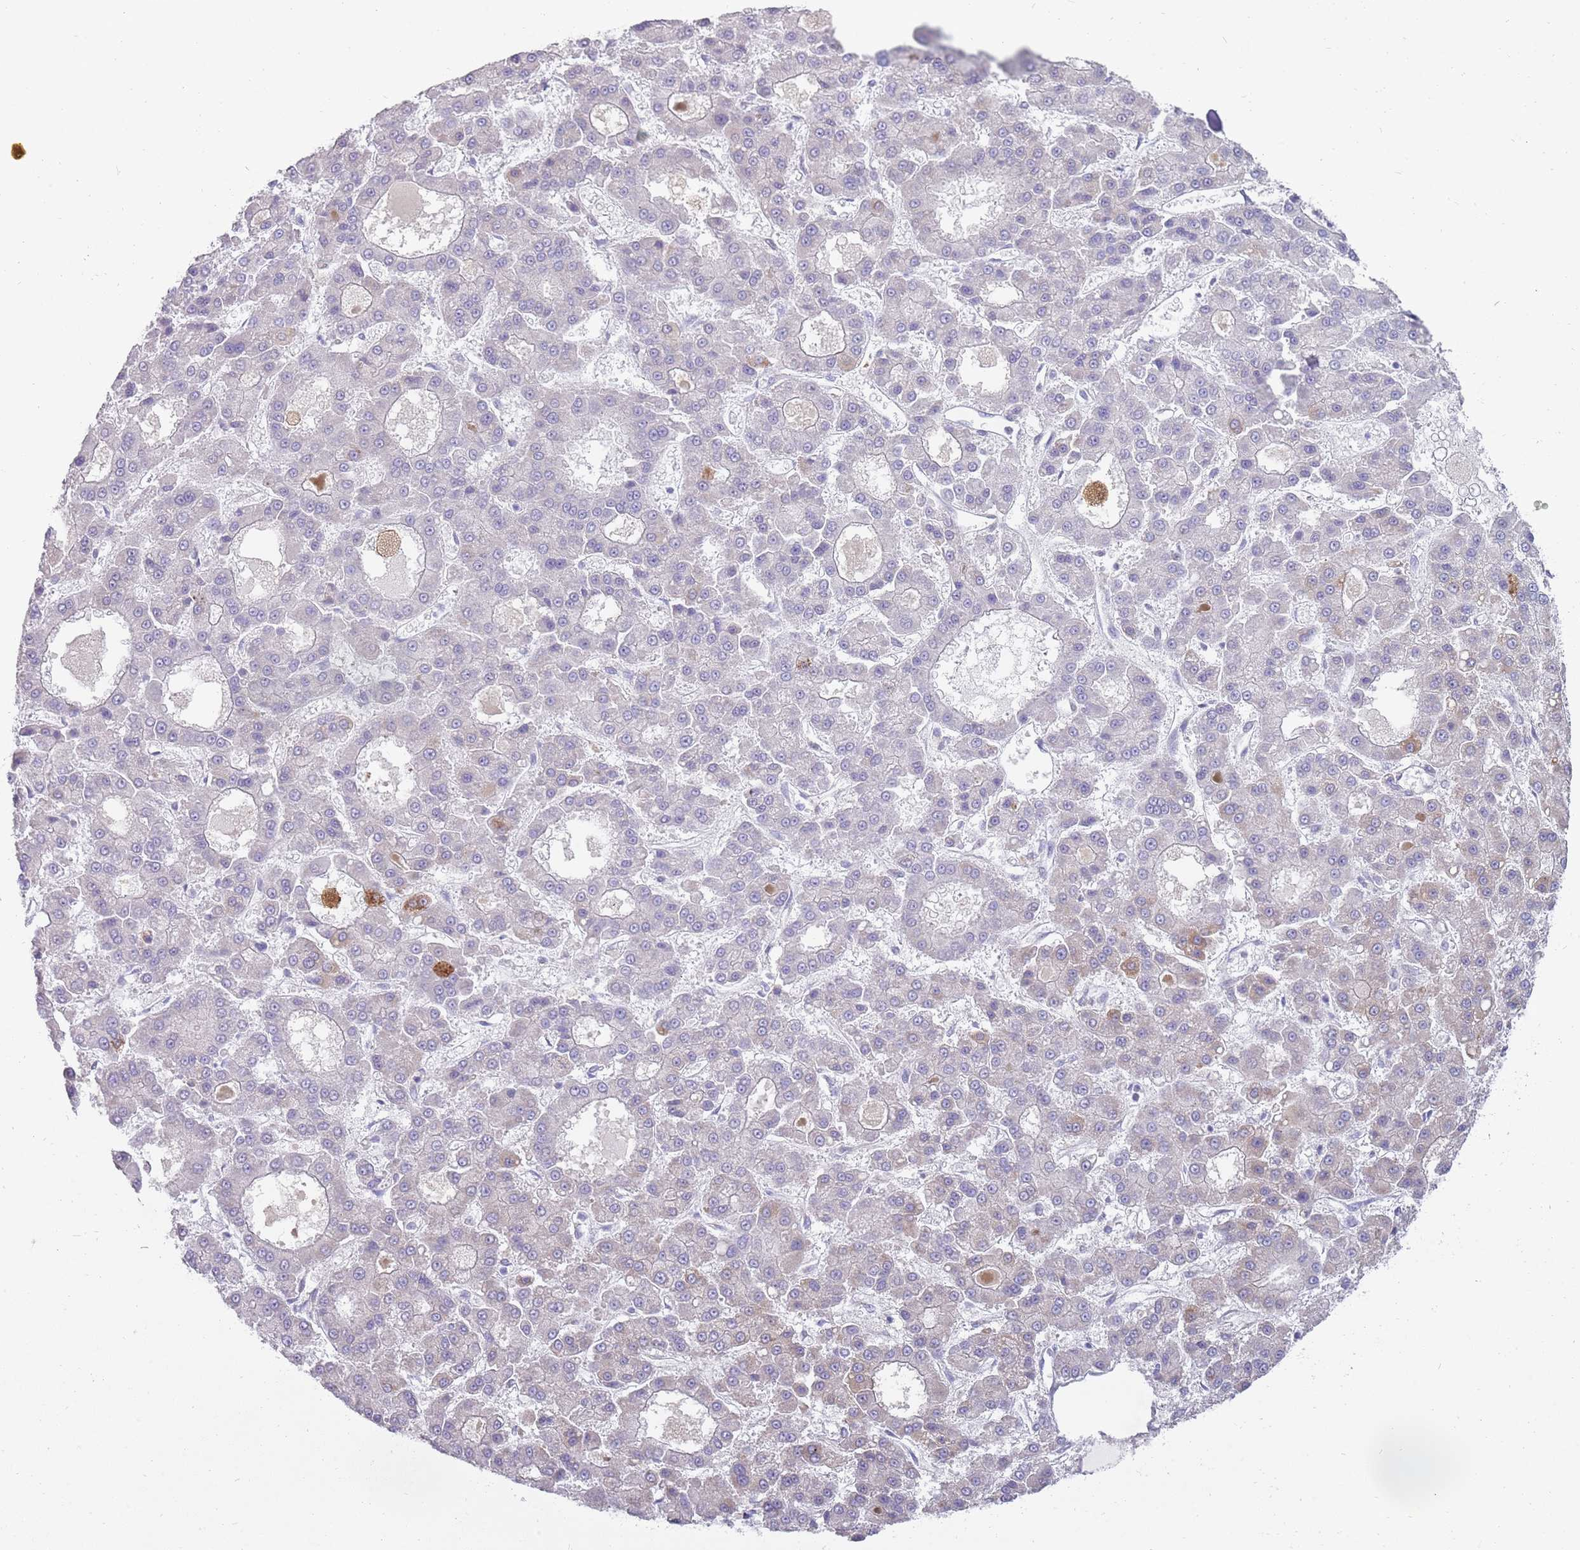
{"staining": {"intensity": "weak", "quantity": "<25%", "location": "cytoplasmic/membranous"}, "tissue": "liver cancer", "cell_type": "Tumor cells", "image_type": "cancer", "snomed": [{"axis": "morphology", "description": "Carcinoma, Hepatocellular, NOS"}, {"axis": "topography", "description": "Liver"}], "caption": "Immunohistochemistry of human liver cancer reveals no expression in tumor cells.", "gene": "DIPK1C", "patient": {"sex": "male", "age": 70}}